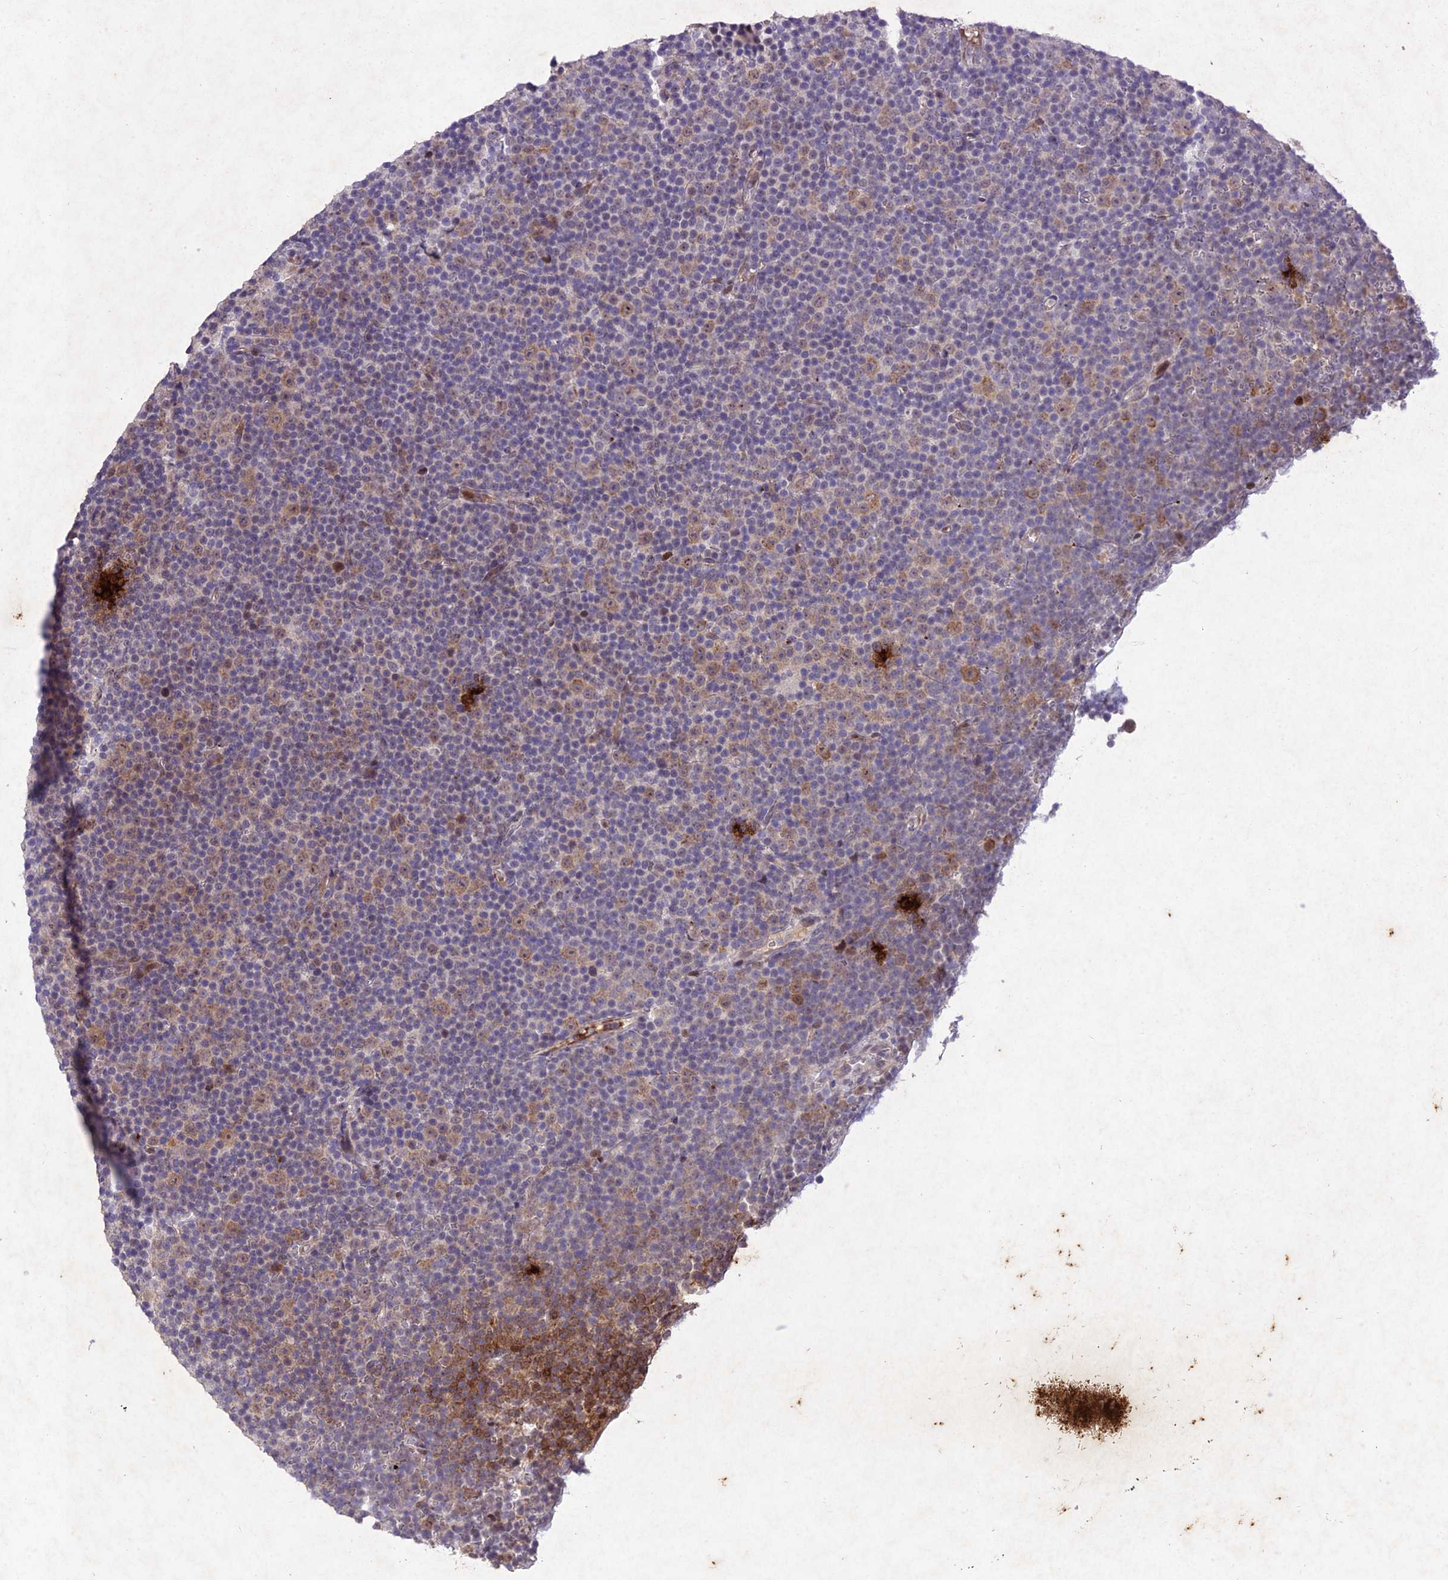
{"staining": {"intensity": "weak", "quantity": "<25%", "location": "cytoplasmic/membranous"}, "tissue": "lymphoma", "cell_type": "Tumor cells", "image_type": "cancer", "snomed": [{"axis": "morphology", "description": "Malignant lymphoma, non-Hodgkin's type, Low grade"}, {"axis": "topography", "description": "Lymph node"}], "caption": "This is an immunohistochemistry photomicrograph of low-grade malignant lymphoma, non-Hodgkin's type. There is no staining in tumor cells.", "gene": "ANKRD52", "patient": {"sex": "female", "age": 67}}